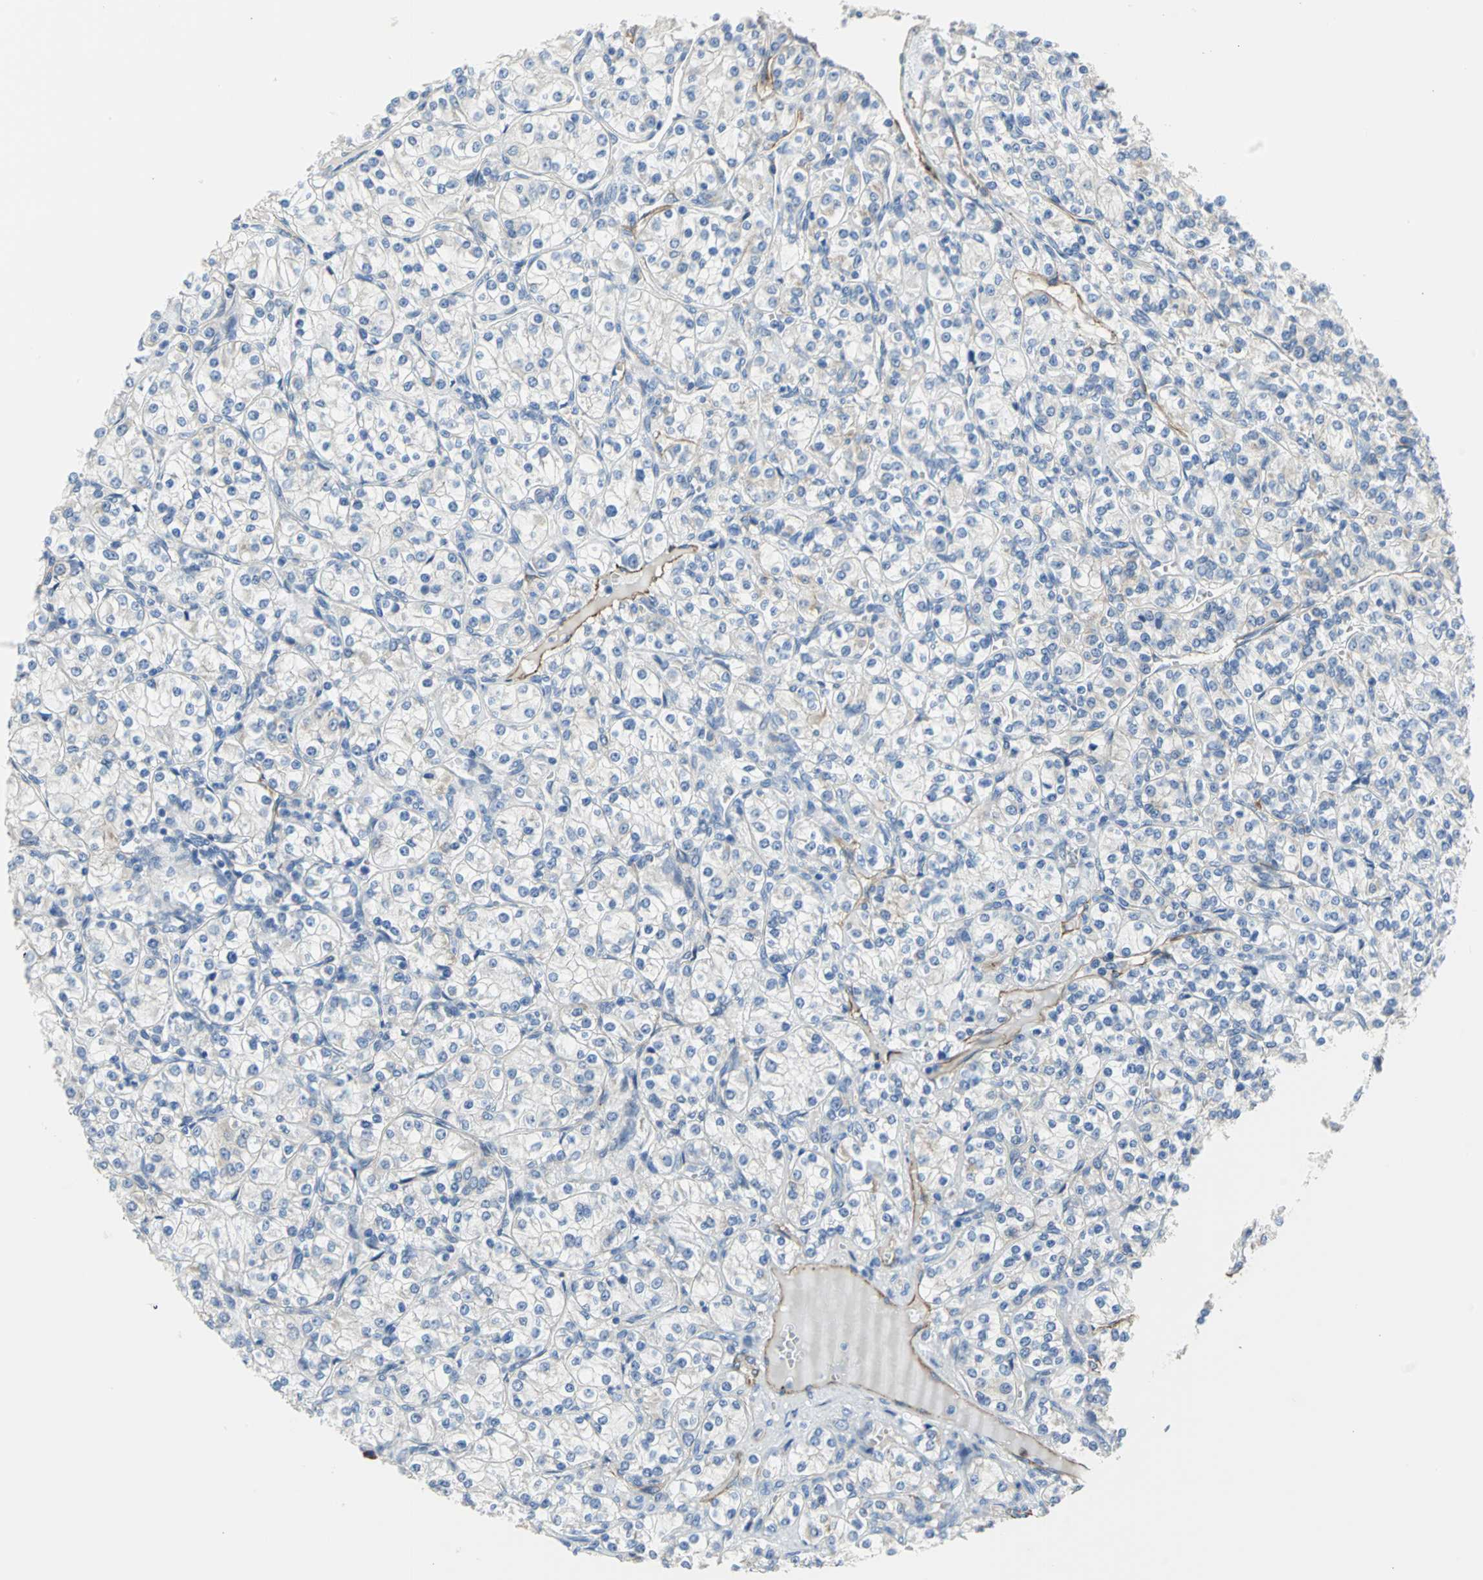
{"staining": {"intensity": "negative", "quantity": "none", "location": "none"}, "tissue": "renal cancer", "cell_type": "Tumor cells", "image_type": "cancer", "snomed": [{"axis": "morphology", "description": "Adenocarcinoma, NOS"}, {"axis": "topography", "description": "Kidney"}], "caption": "A high-resolution image shows immunohistochemistry staining of renal cancer (adenocarcinoma), which exhibits no significant positivity in tumor cells.", "gene": "FLNB", "patient": {"sex": "male", "age": 77}}